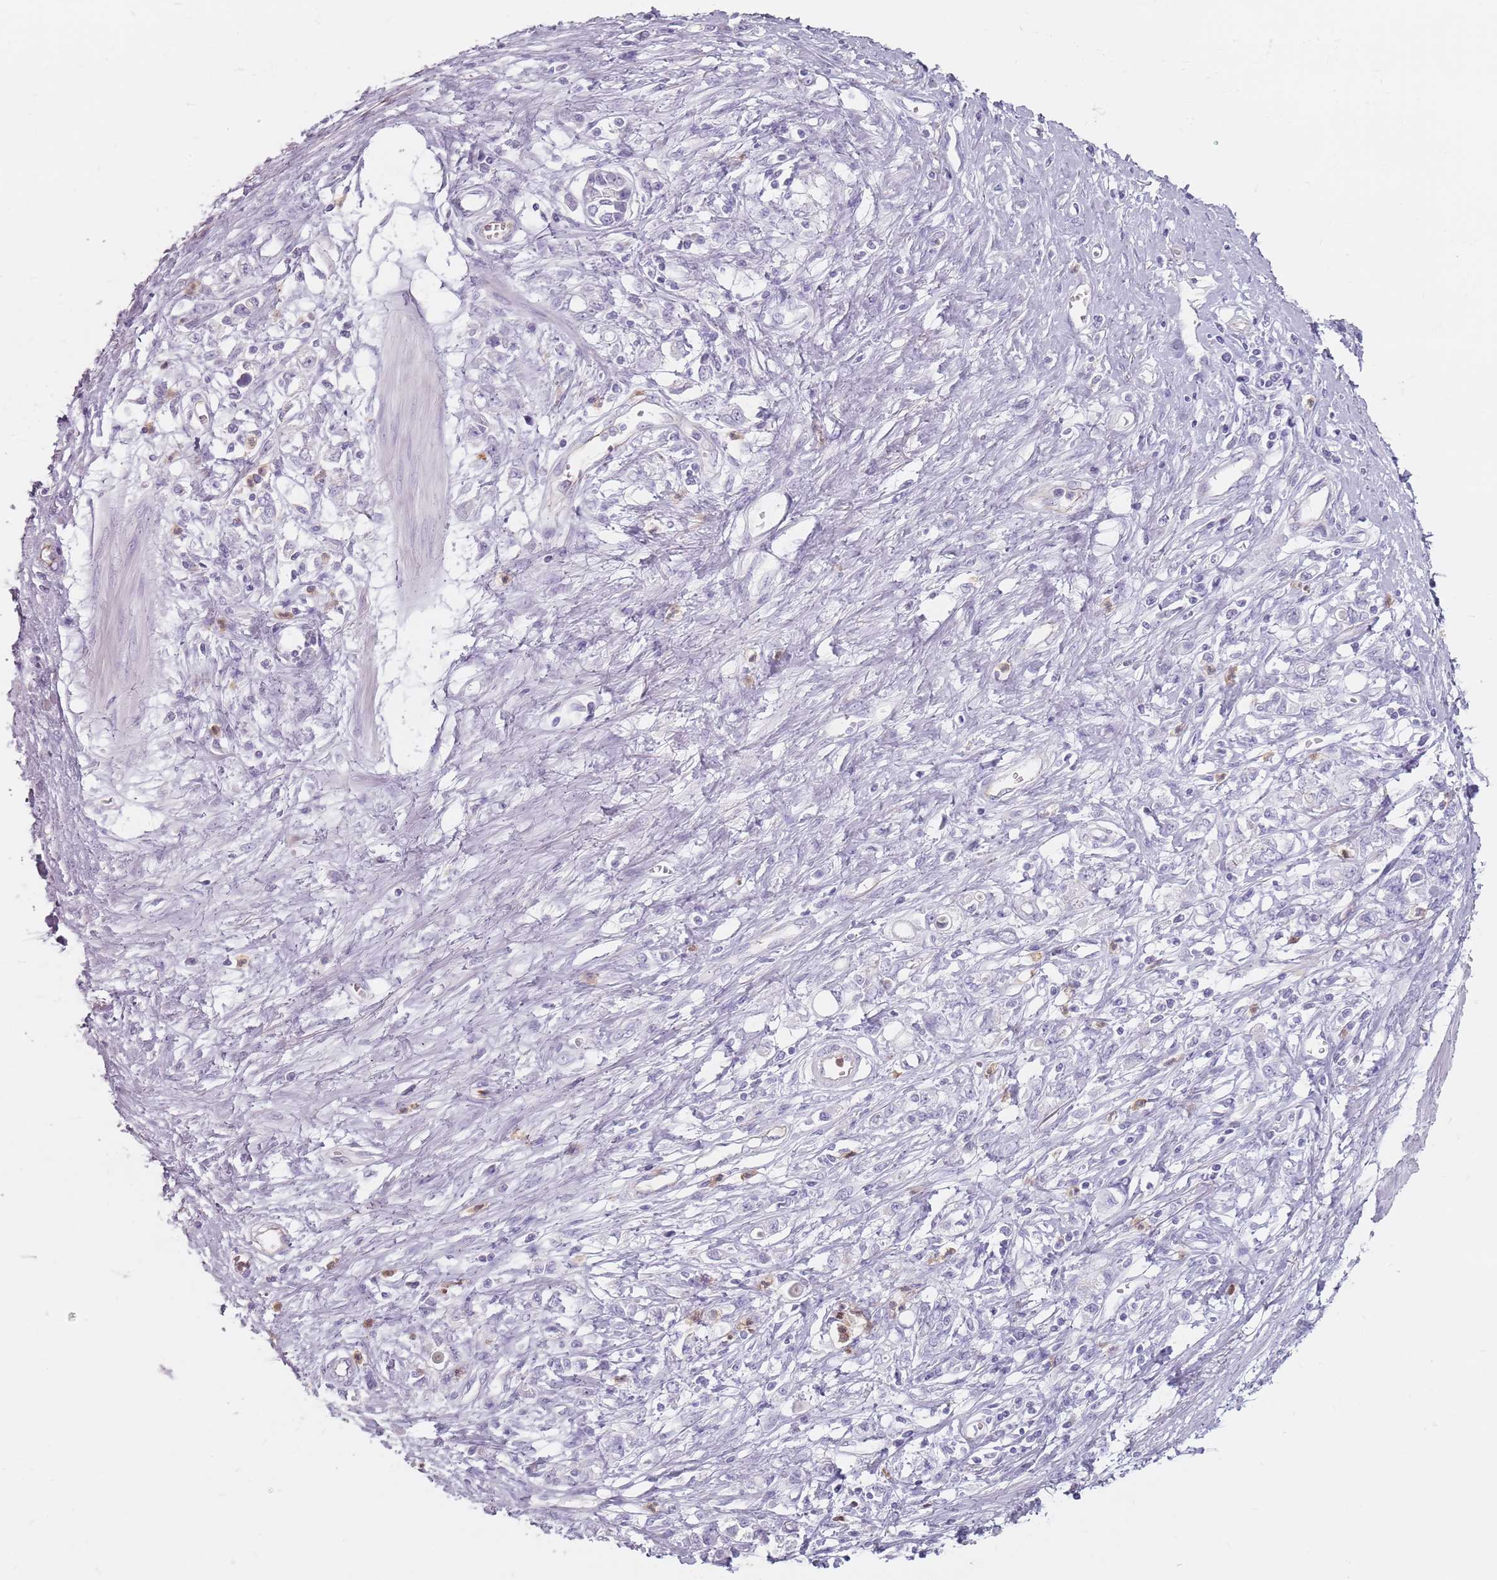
{"staining": {"intensity": "negative", "quantity": "none", "location": "none"}, "tissue": "stomach cancer", "cell_type": "Tumor cells", "image_type": "cancer", "snomed": [{"axis": "morphology", "description": "Adenocarcinoma, NOS"}, {"axis": "topography", "description": "Stomach"}], "caption": "An IHC photomicrograph of stomach cancer is shown. There is no staining in tumor cells of stomach cancer.", "gene": "ZNF584", "patient": {"sex": "female", "age": 76}}